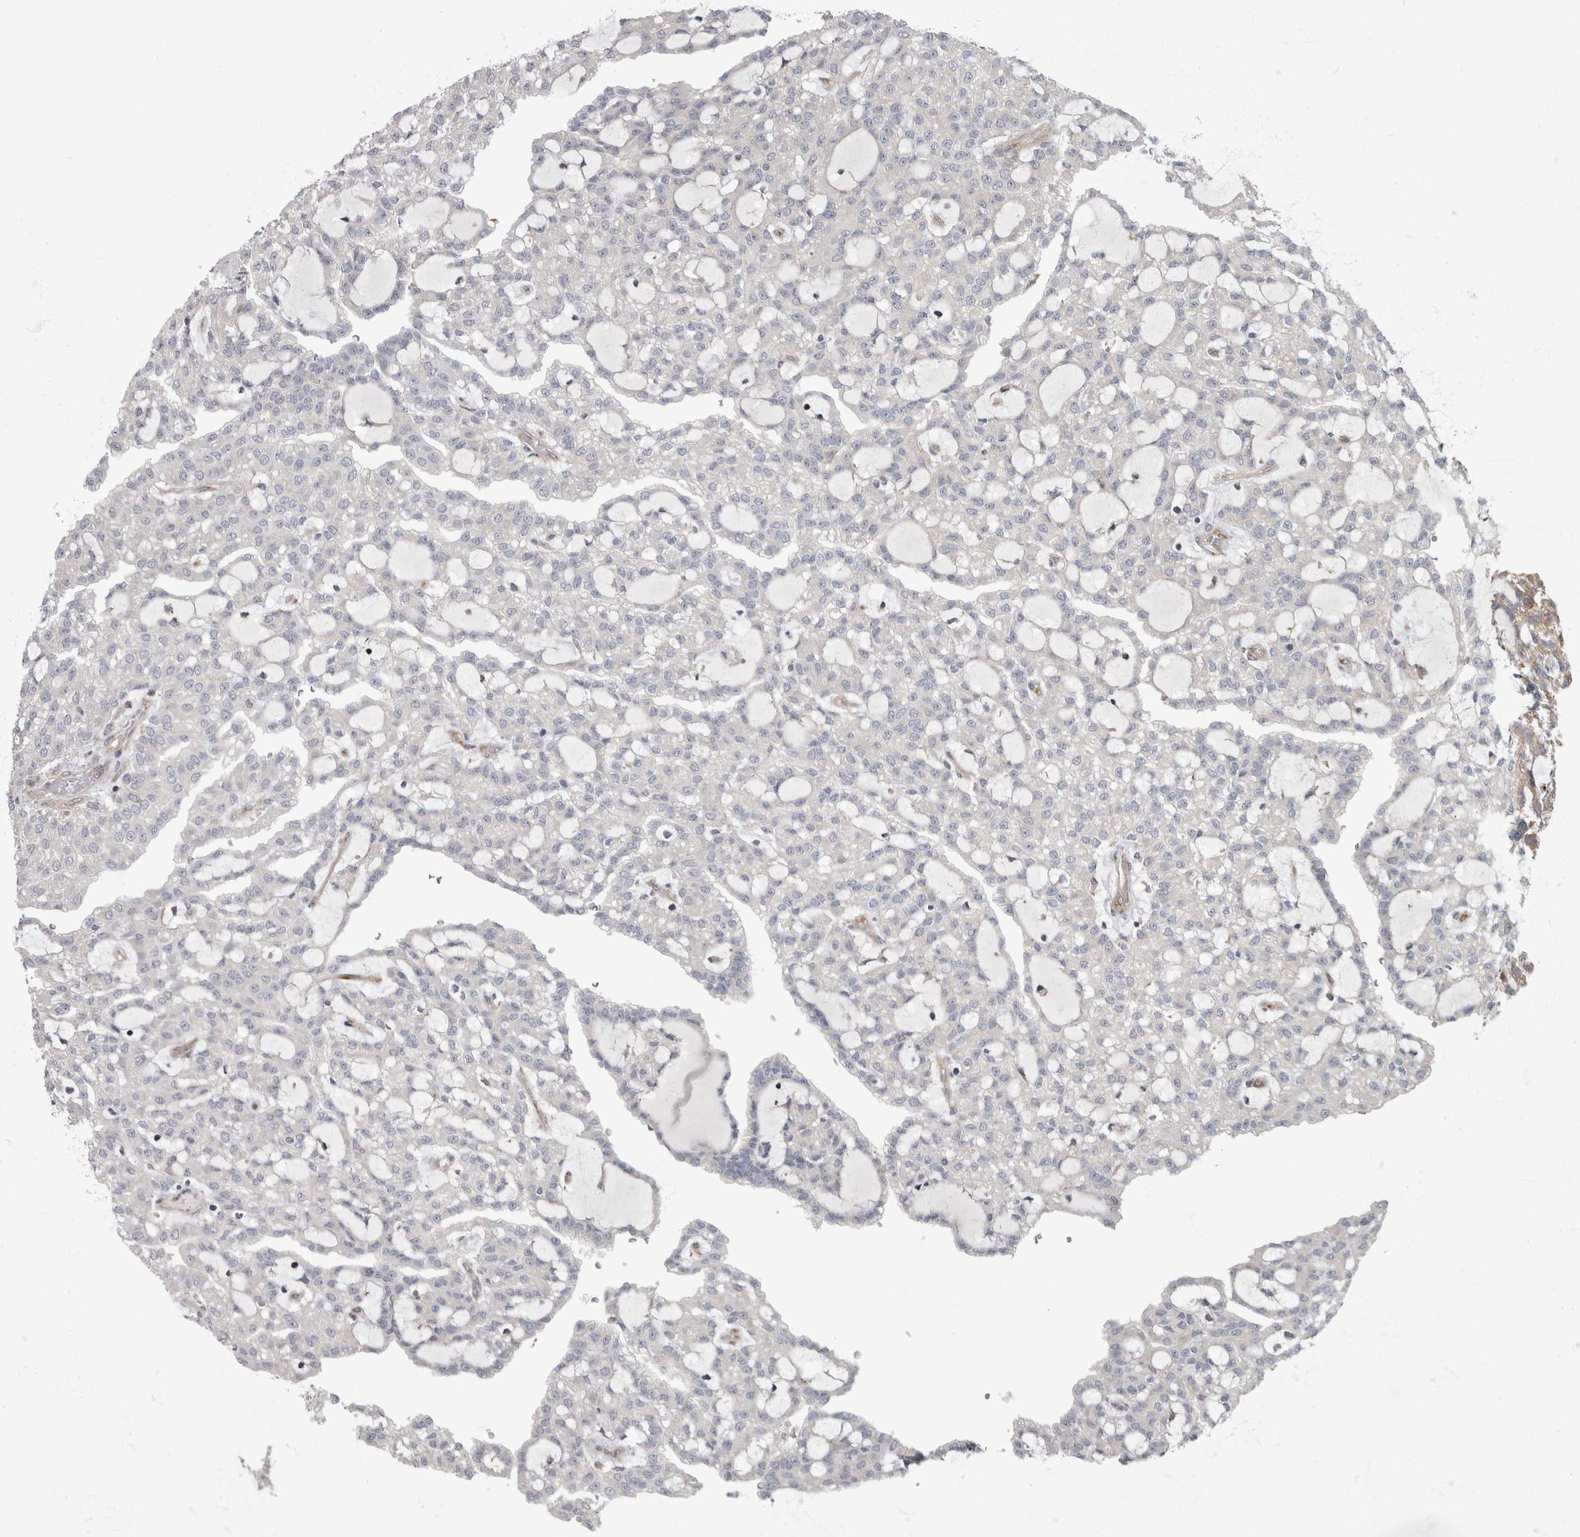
{"staining": {"intensity": "negative", "quantity": "none", "location": "none"}, "tissue": "renal cancer", "cell_type": "Tumor cells", "image_type": "cancer", "snomed": [{"axis": "morphology", "description": "Adenocarcinoma, NOS"}, {"axis": "topography", "description": "Kidney"}], "caption": "A high-resolution photomicrograph shows immunohistochemistry (IHC) staining of renal adenocarcinoma, which displays no significant expression in tumor cells.", "gene": "HOOK3", "patient": {"sex": "male", "age": 63}}